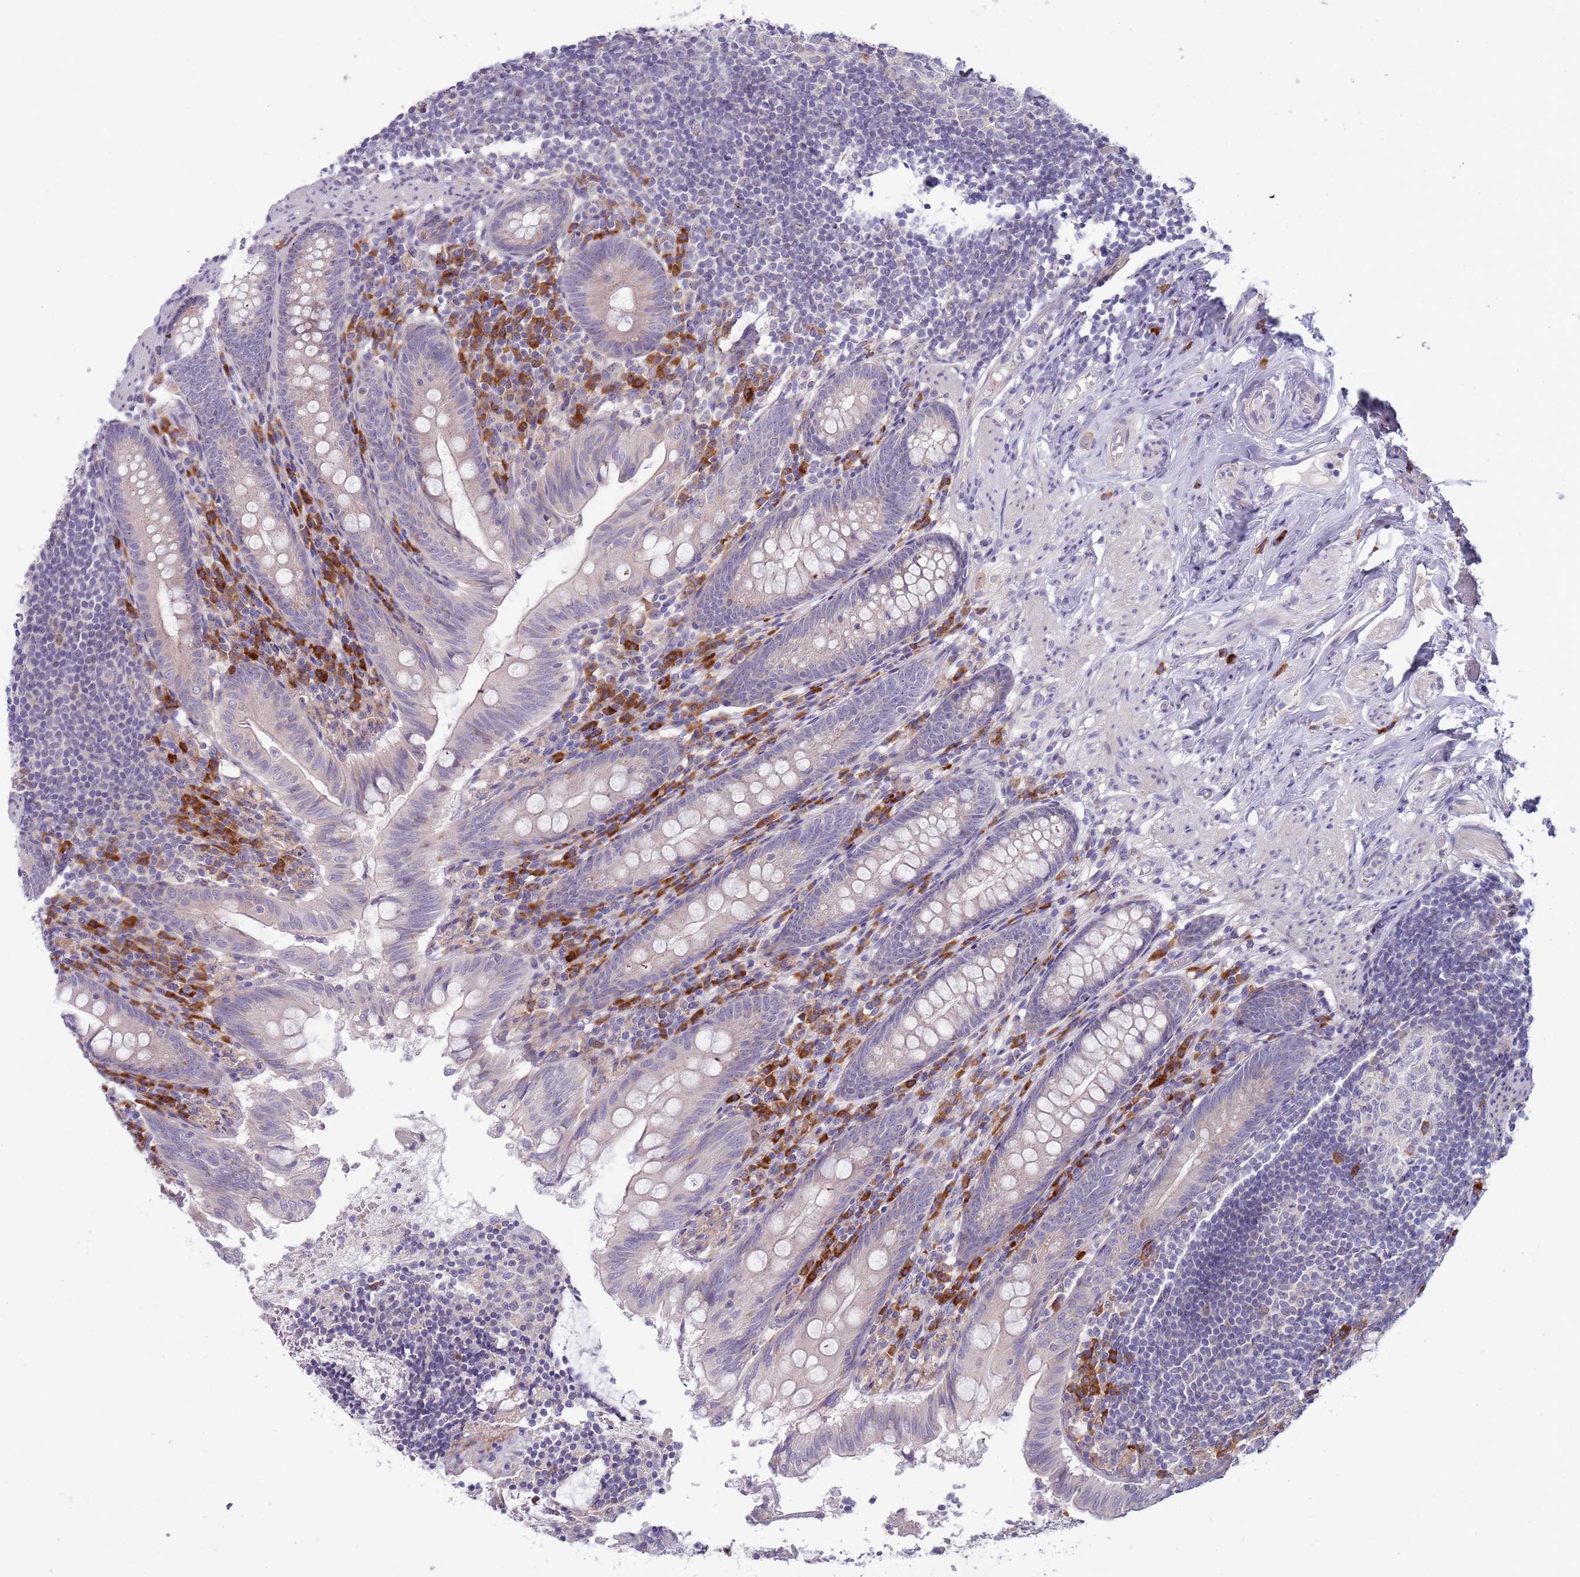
{"staining": {"intensity": "negative", "quantity": "none", "location": "none"}, "tissue": "appendix", "cell_type": "Glandular cells", "image_type": "normal", "snomed": [{"axis": "morphology", "description": "Normal tissue, NOS"}, {"axis": "topography", "description": "Appendix"}], "caption": "A micrograph of appendix stained for a protein reveals no brown staining in glandular cells. Nuclei are stained in blue.", "gene": "LTB", "patient": {"sex": "male", "age": 55}}